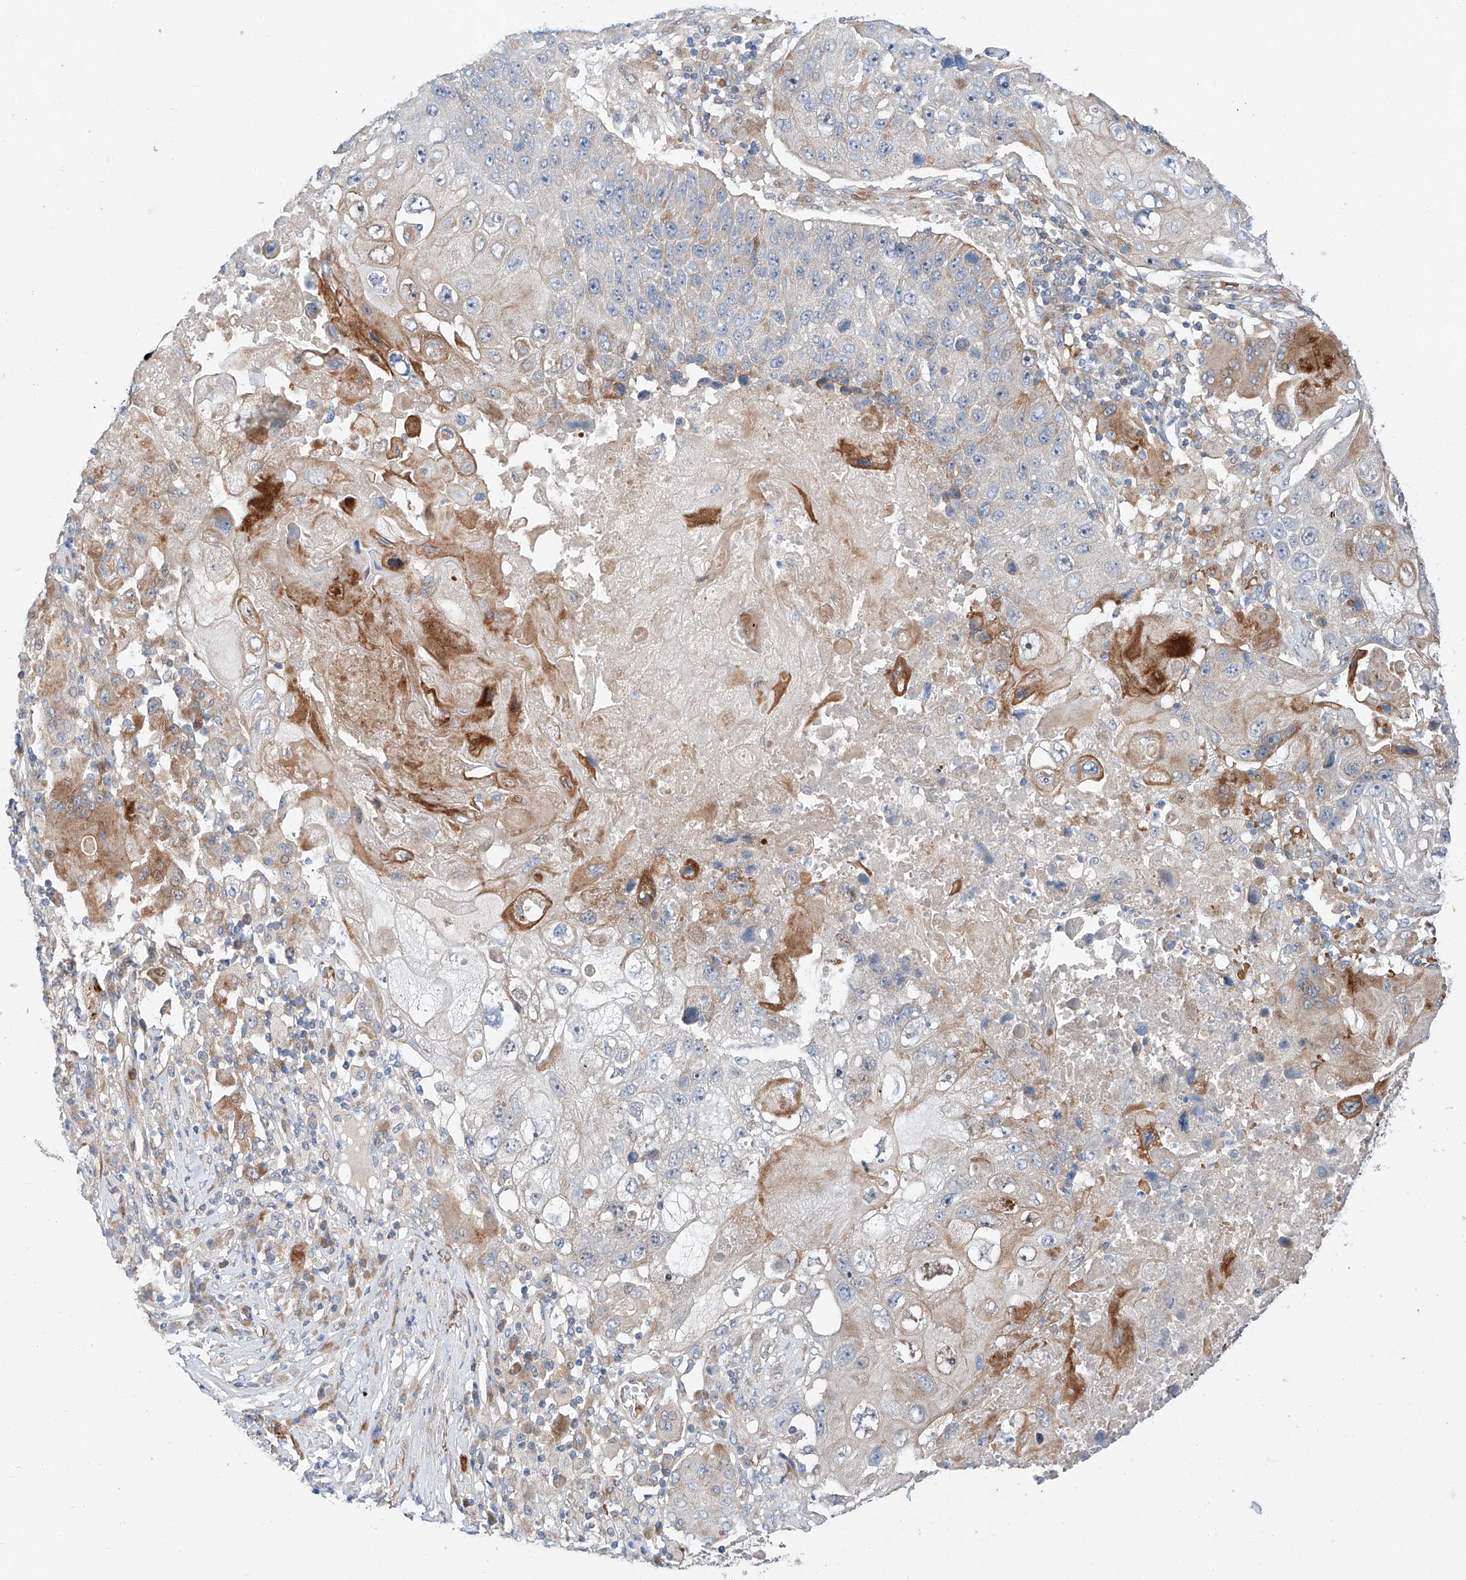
{"staining": {"intensity": "negative", "quantity": "none", "location": "none"}, "tissue": "lung cancer", "cell_type": "Tumor cells", "image_type": "cancer", "snomed": [{"axis": "morphology", "description": "Squamous cell carcinoma, NOS"}, {"axis": "topography", "description": "Lung"}], "caption": "An image of human lung cancer is negative for staining in tumor cells.", "gene": "USF3", "patient": {"sex": "male", "age": 61}}